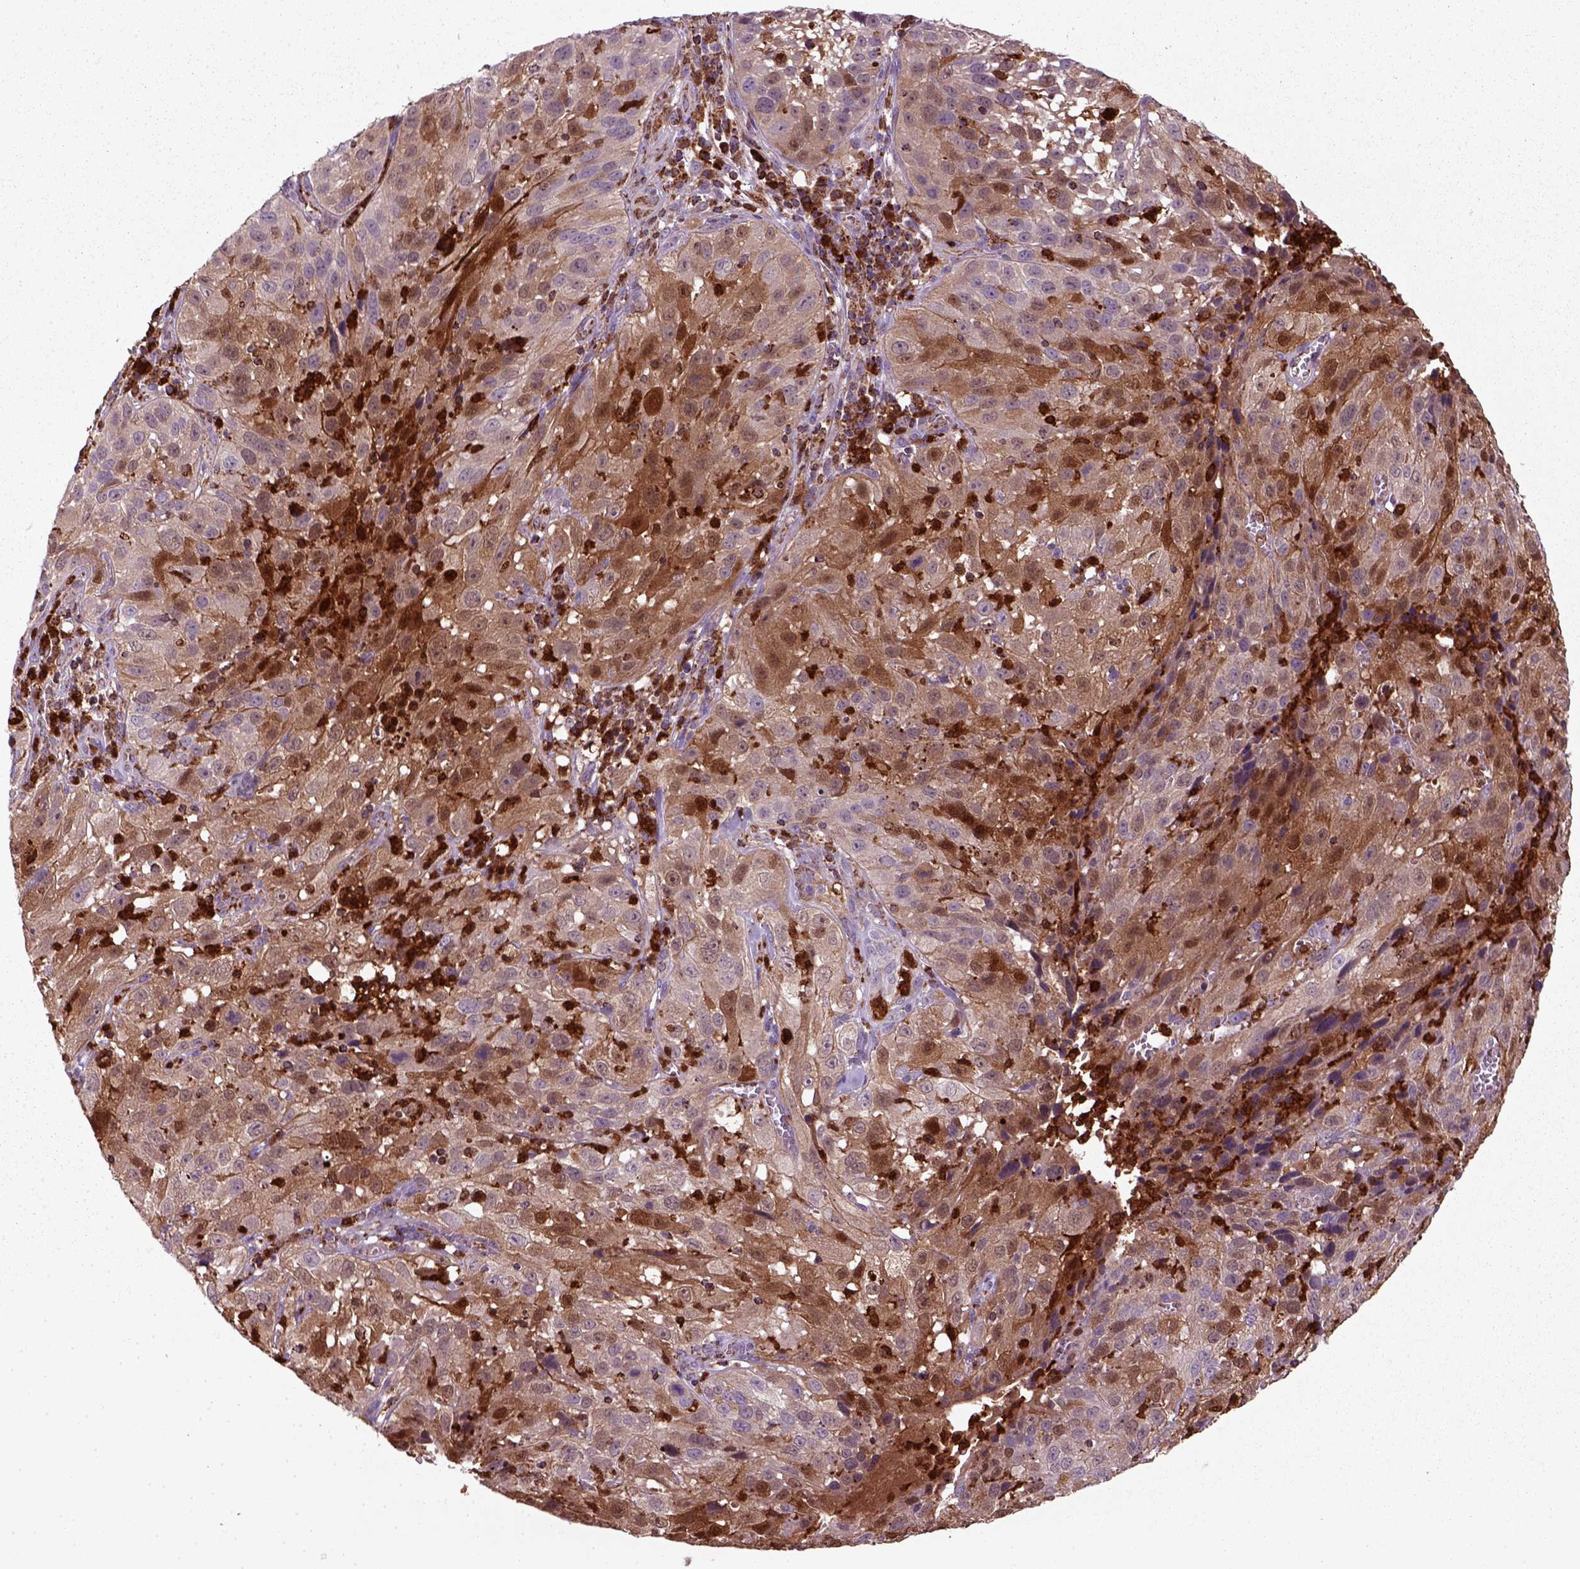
{"staining": {"intensity": "moderate", "quantity": ">75%", "location": "cytoplasmic/membranous"}, "tissue": "cervical cancer", "cell_type": "Tumor cells", "image_type": "cancer", "snomed": [{"axis": "morphology", "description": "Squamous cell carcinoma, NOS"}, {"axis": "topography", "description": "Cervix"}], "caption": "Squamous cell carcinoma (cervical) stained with immunohistochemistry (IHC) exhibits moderate cytoplasmic/membranous staining in about >75% of tumor cells.", "gene": "NUDT16L1", "patient": {"sex": "female", "age": 32}}